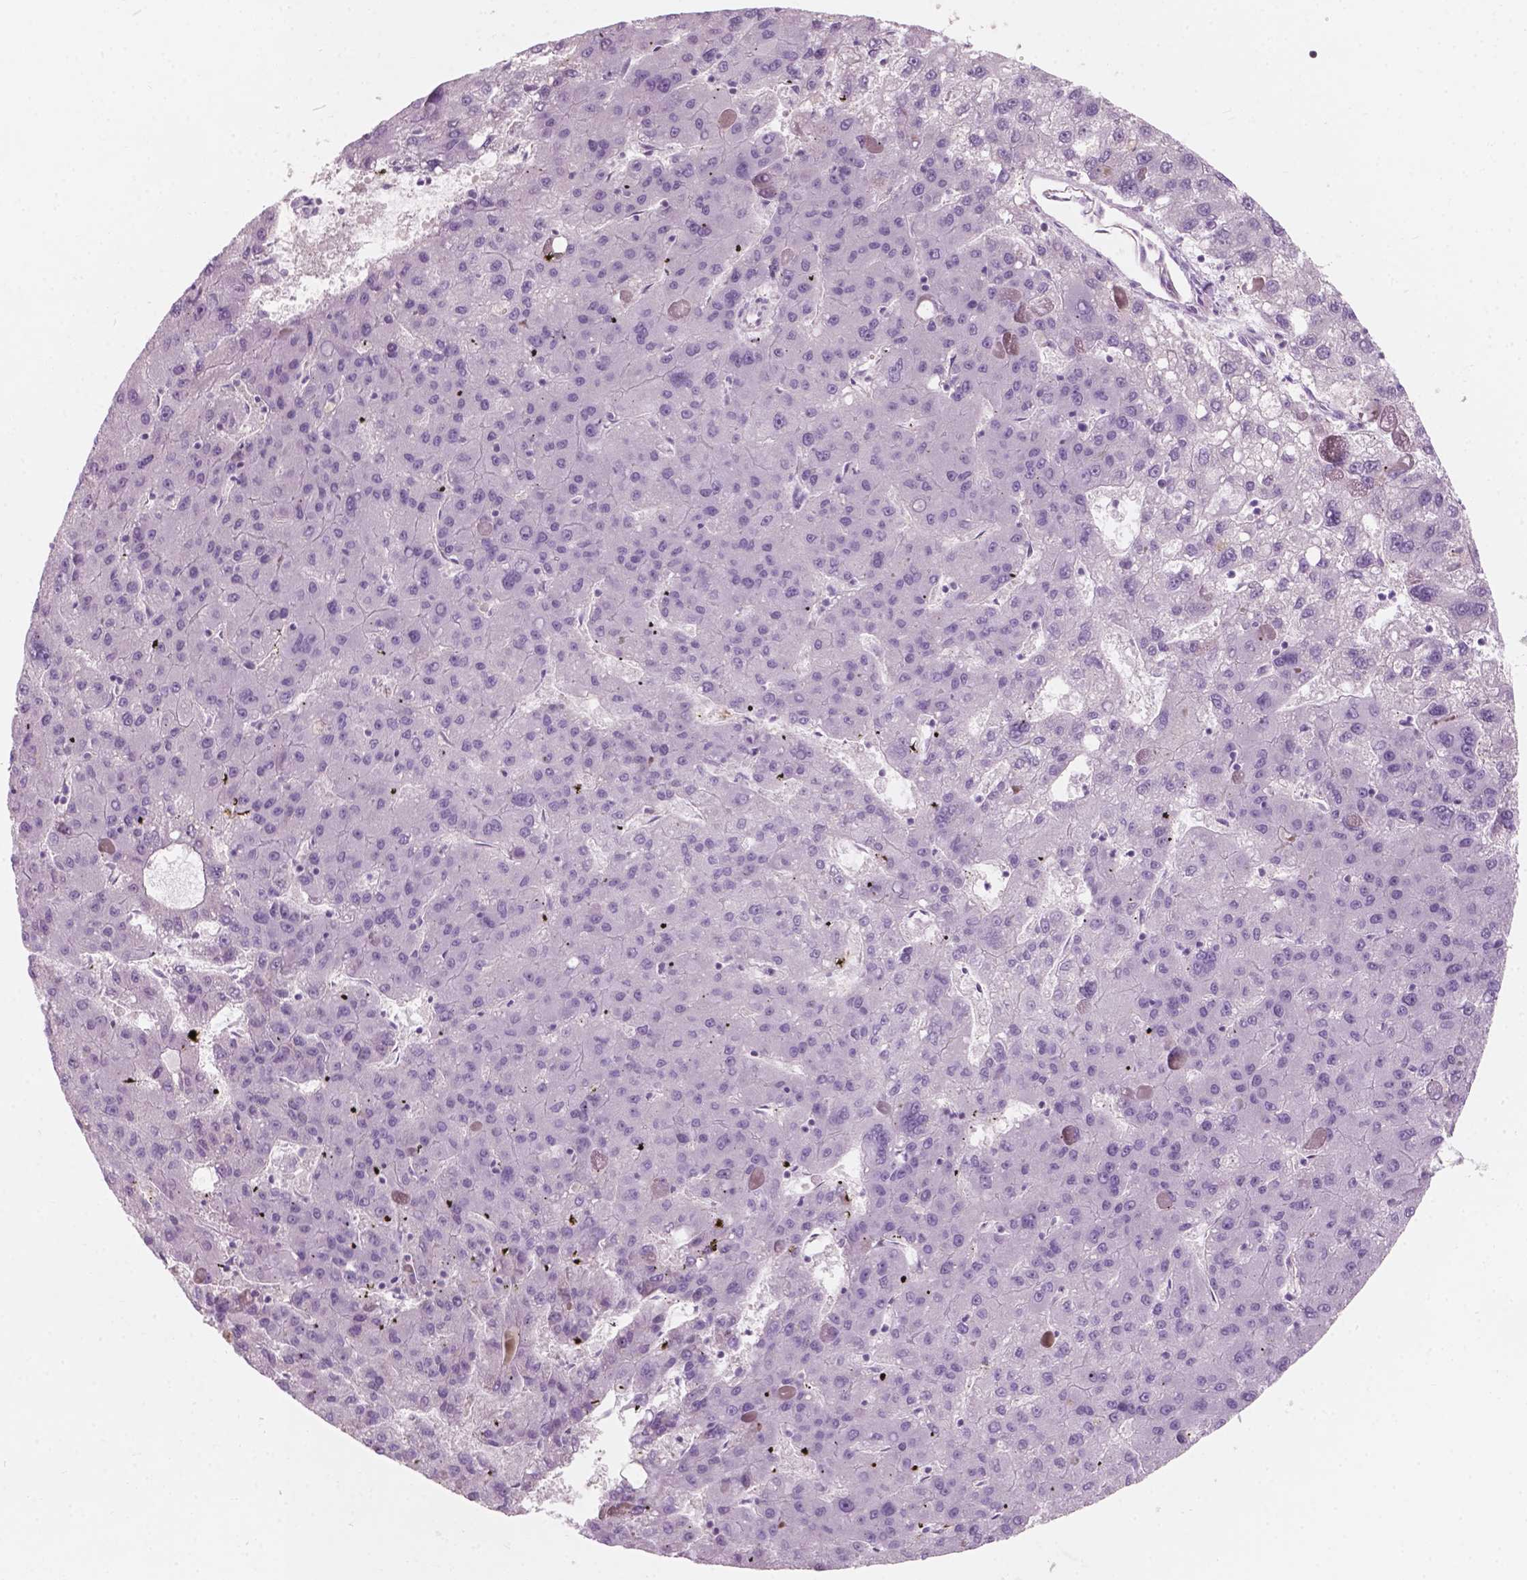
{"staining": {"intensity": "negative", "quantity": "none", "location": "none"}, "tissue": "liver cancer", "cell_type": "Tumor cells", "image_type": "cancer", "snomed": [{"axis": "morphology", "description": "Carcinoma, Hepatocellular, NOS"}, {"axis": "topography", "description": "Liver"}], "caption": "Tumor cells are negative for brown protein staining in liver cancer.", "gene": "AWAT1", "patient": {"sex": "female", "age": 82}}